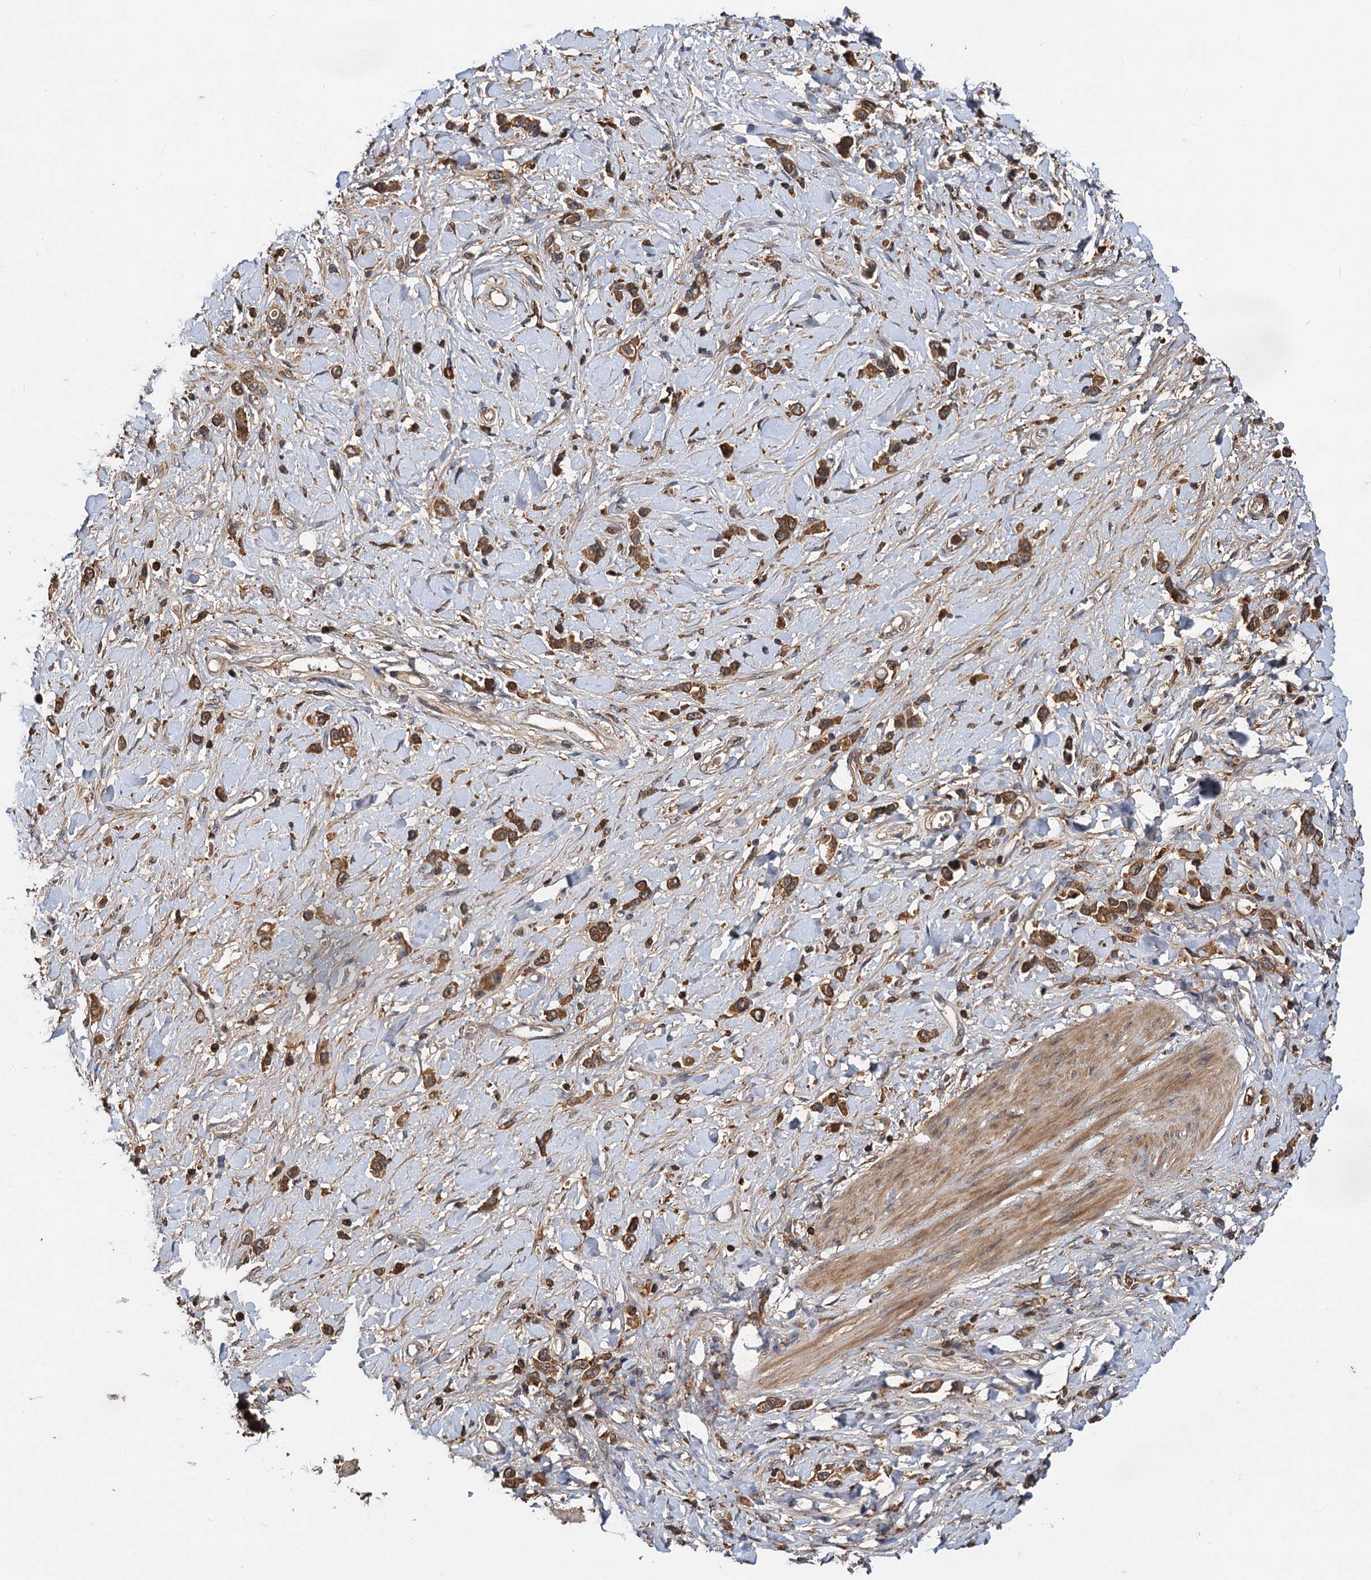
{"staining": {"intensity": "moderate", "quantity": ">75%", "location": "cytoplasmic/membranous"}, "tissue": "stomach cancer", "cell_type": "Tumor cells", "image_type": "cancer", "snomed": [{"axis": "morphology", "description": "Normal tissue, NOS"}, {"axis": "morphology", "description": "Adenocarcinoma, NOS"}, {"axis": "topography", "description": "Stomach, upper"}, {"axis": "topography", "description": "Stomach"}], "caption": "The immunohistochemical stain highlights moderate cytoplasmic/membranous staining in tumor cells of stomach cancer (adenocarcinoma) tissue.", "gene": "MBD6", "patient": {"sex": "female", "age": 65}}